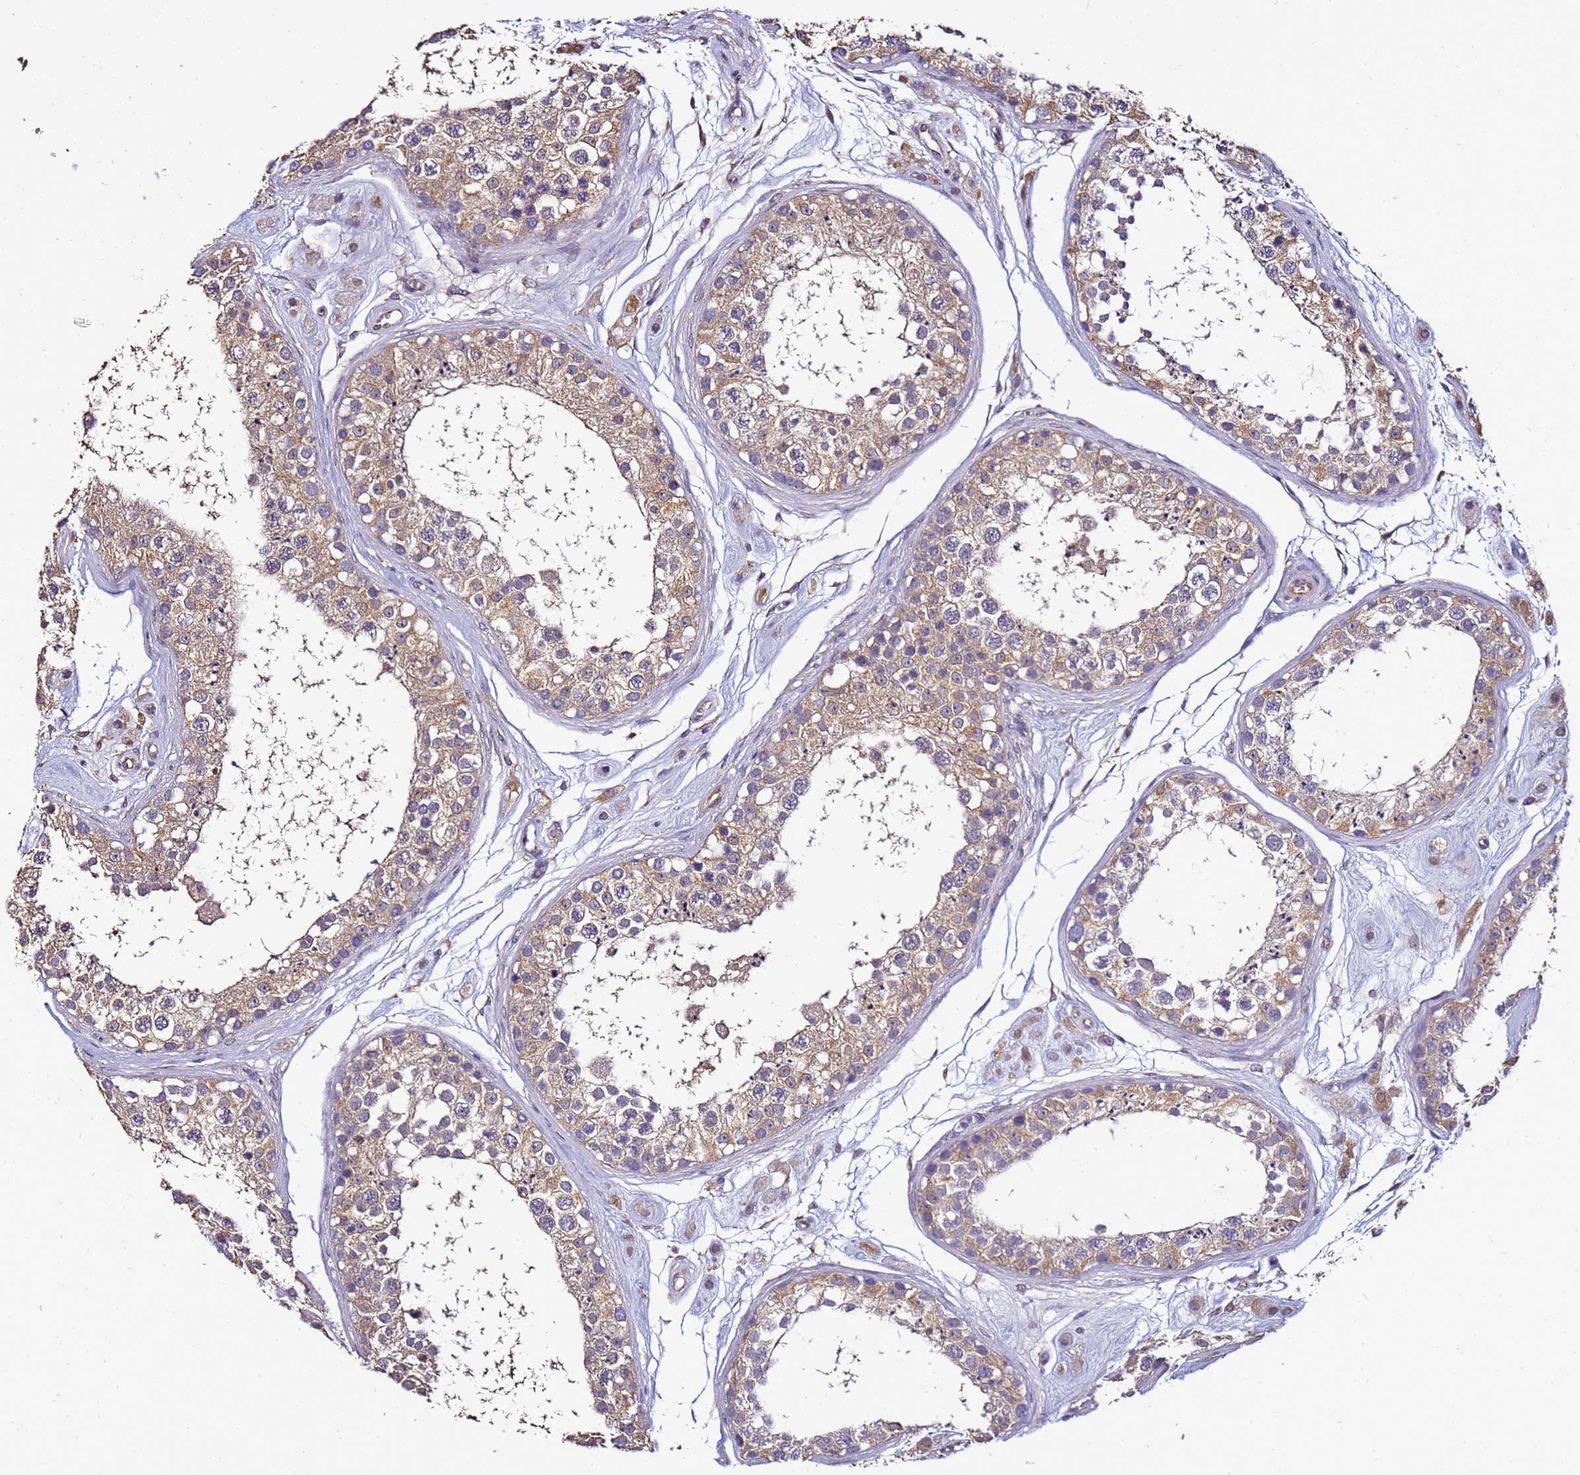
{"staining": {"intensity": "weak", "quantity": ">75%", "location": "cytoplasmic/membranous"}, "tissue": "testis", "cell_type": "Cells in seminiferous ducts", "image_type": "normal", "snomed": [{"axis": "morphology", "description": "Normal tissue, NOS"}, {"axis": "topography", "description": "Testis"}], "caption": "Protein staining by immunohistochemistry (IHC) reveals weak cytoplasmic/membranous positivity in approximately >75% of cells in seminiferous ducts in unremarkable testis.", "gene": "ENOPH1", "patient": {"sex": "male", "age": 25}}